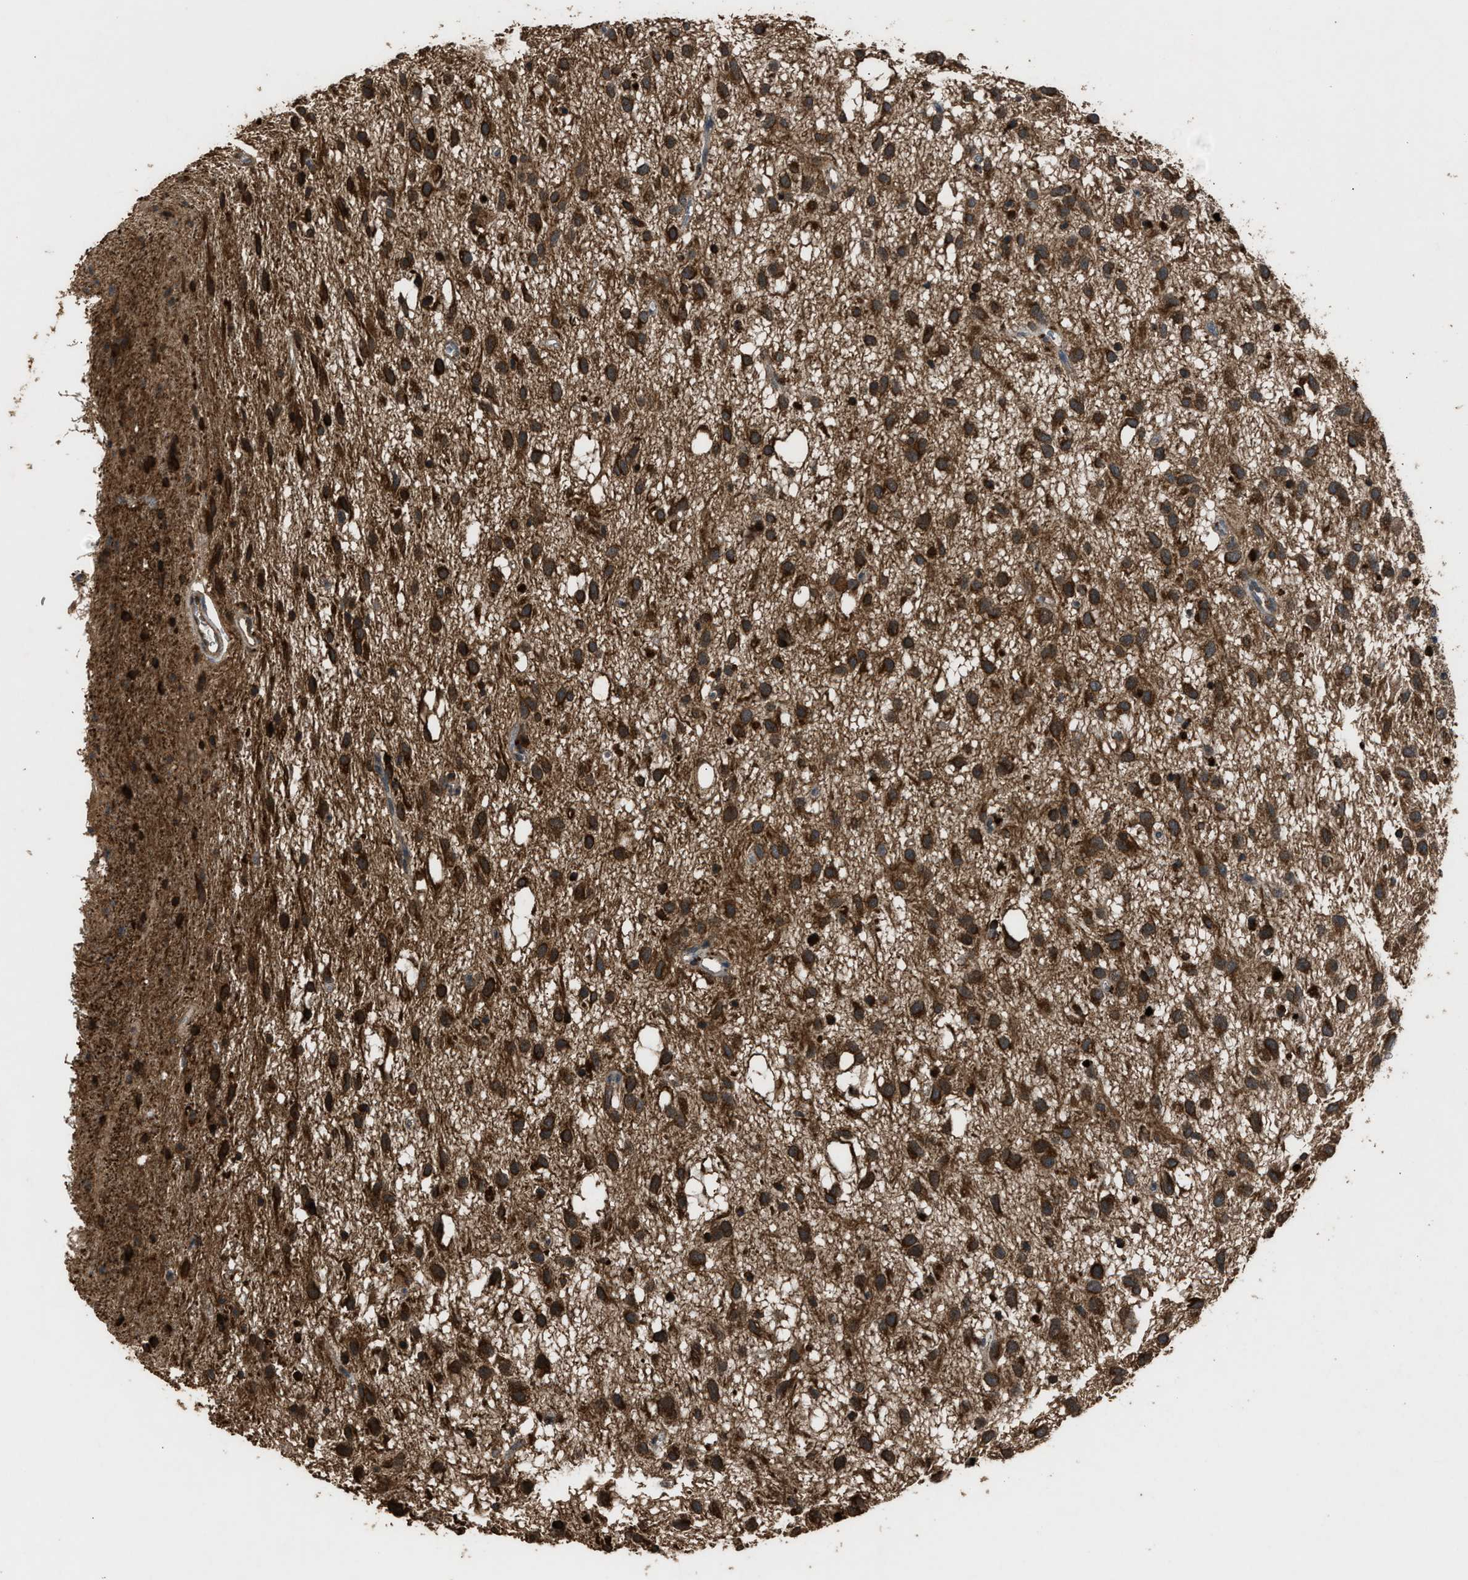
{"staining": {"intensity": "strong", "quantity": ">75%", "location": "cytoplasmic/membranous"}, "tissue": "glioma", "cell_type": "Tumor cells", "image_type": "cancer", "snomed": [{"axis": "morphology", "description": "Glioma, malignant, Low grade"}, {"axis": "topography", "description": "Brain"}], "caption": "Glioma stained for a protein exhibits strong cytoplasmic/membranous positivity in tumor cells.", "gene": "PSMD1", "patient": {"sex": "male", "age": 77}}